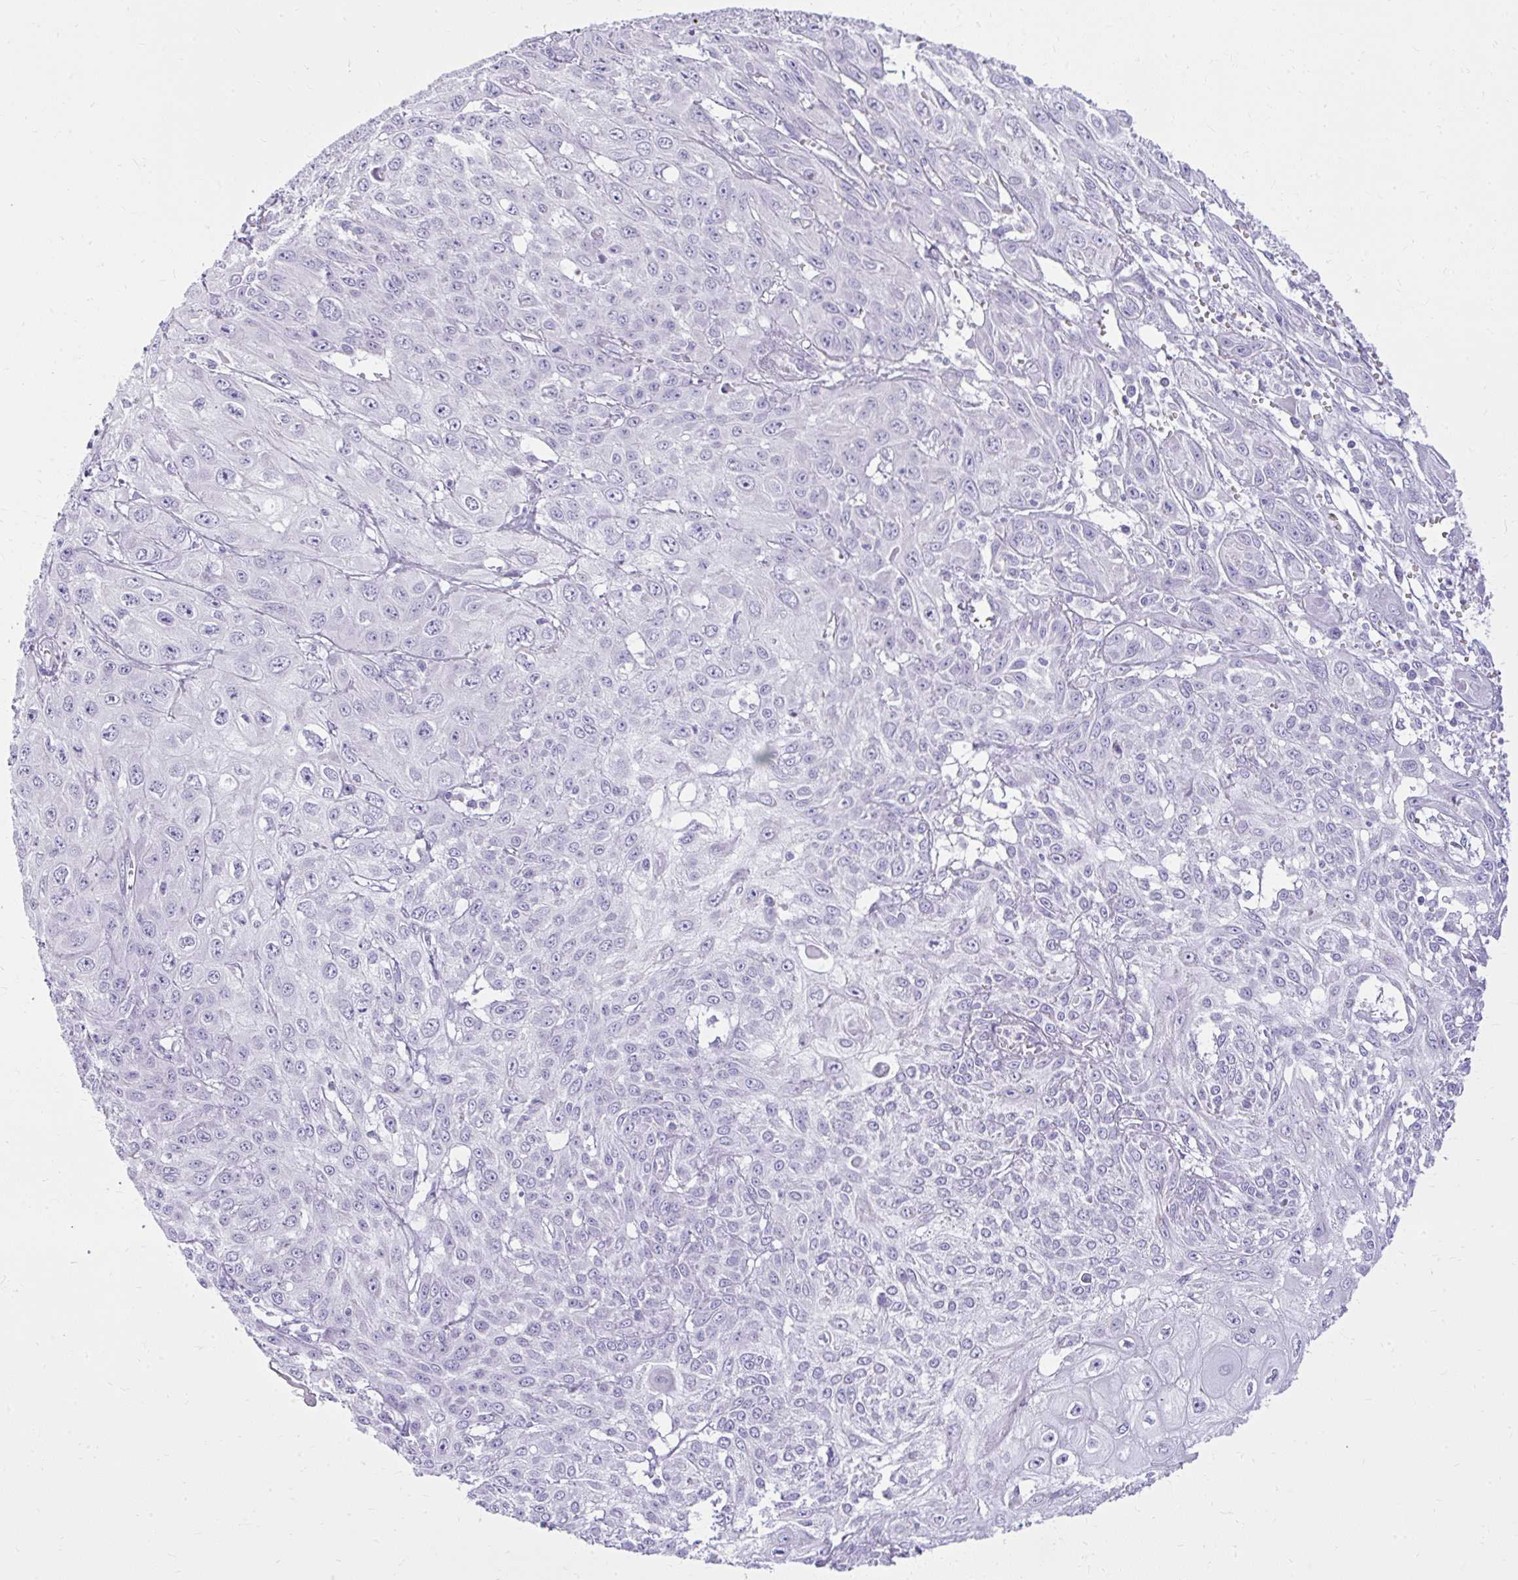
{"staining": {"intensity": "negative", "quantity": "none", "location": "none"}, "tissue": "skin cancer", "cell_type": "Tumor cells", "image_type": "cancer", "snomed": [{"axis": "morphology", "description": "Squamous cell carcinoma, NOS"}, {"axis": "topography", "description": "Skin"}, {"axis": "topography", "description": "Vulva"}], "caption": "The histopathology image exhibits no significant positivity in tumor cells of squamous cell carcinoma (skin).", "gene": "PRAP1", "patient": {"sex": "female", "age": 71}}